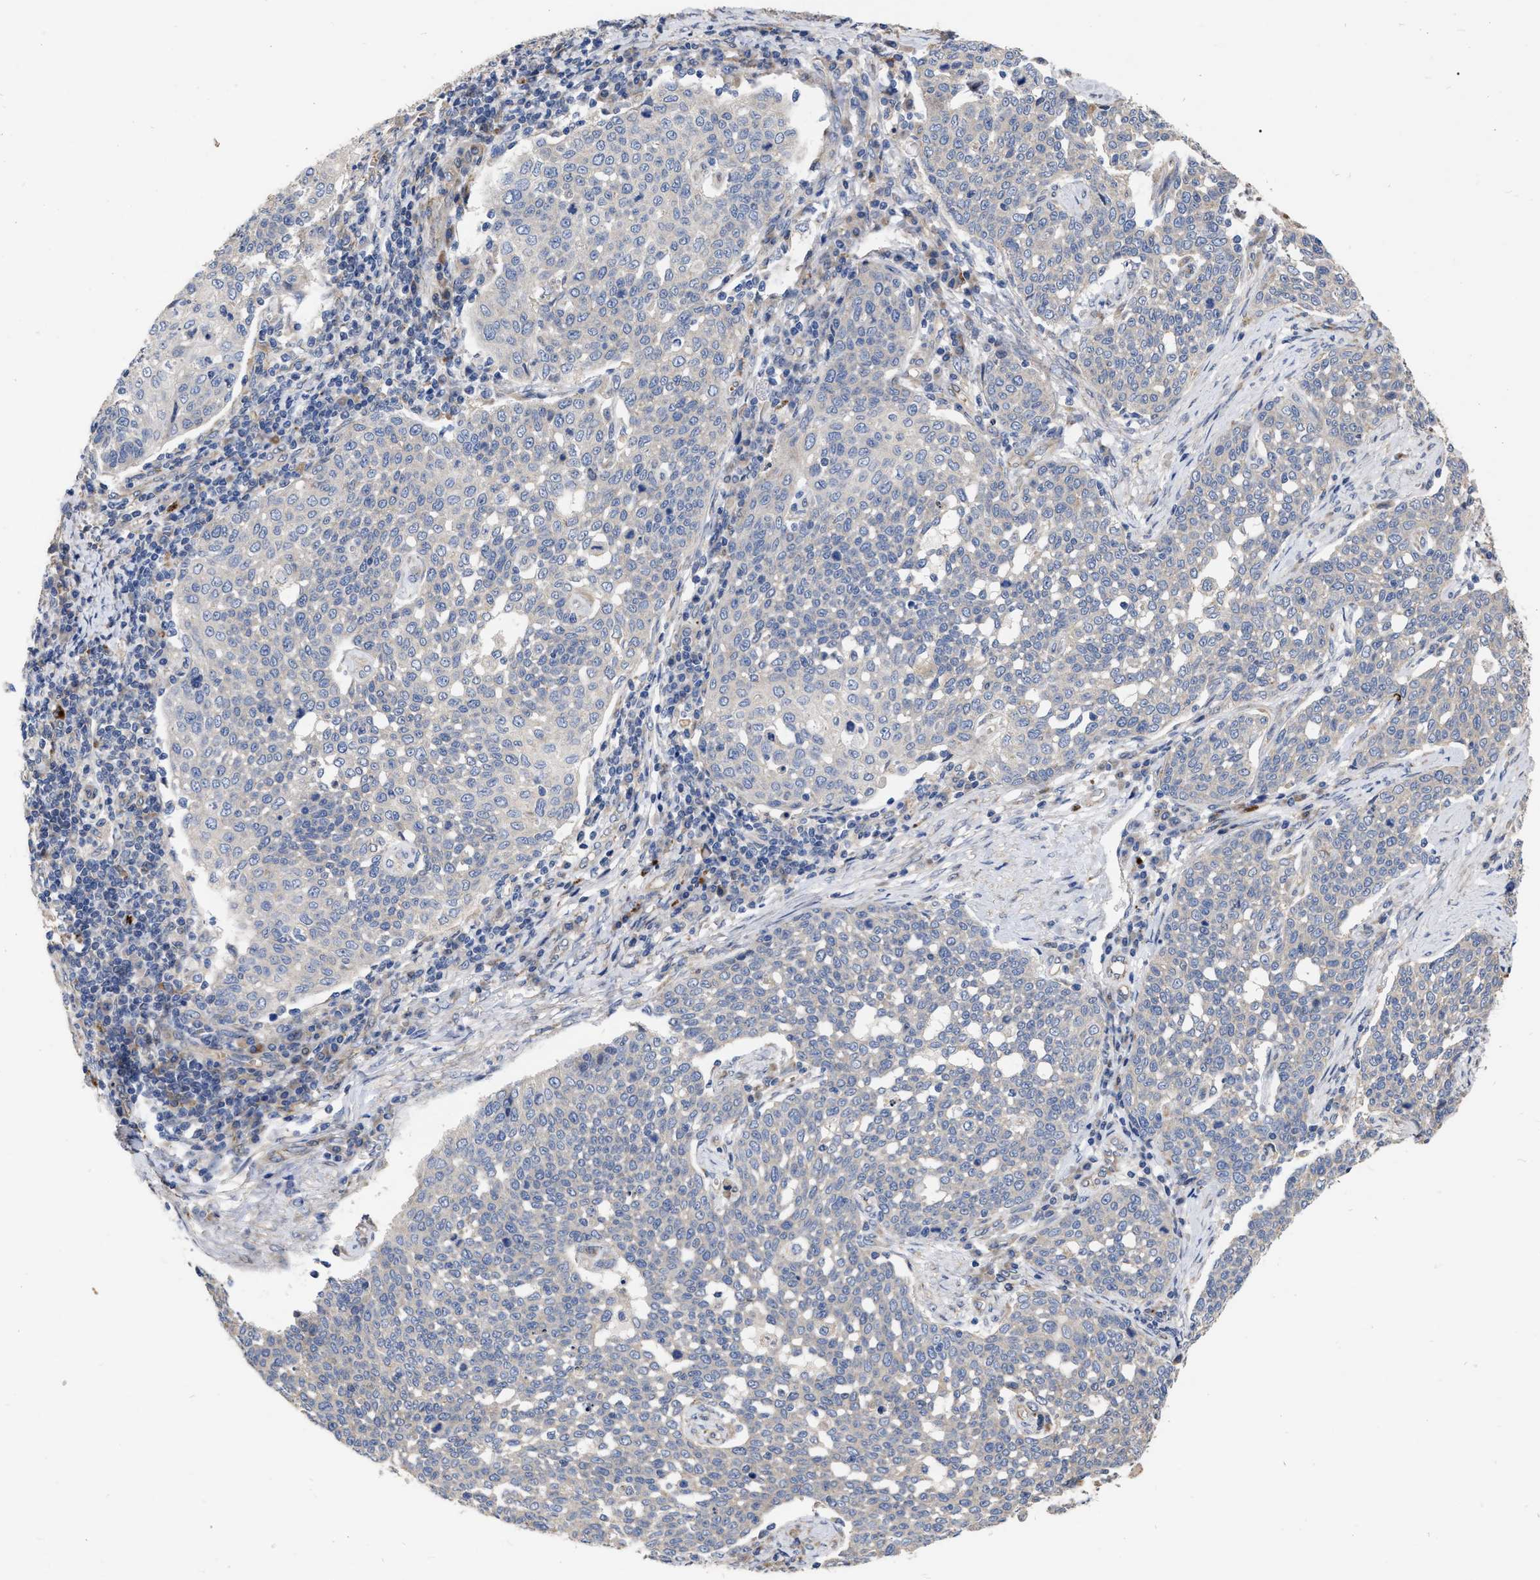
{"staining": {"intensity": "negative", "quantity": "none", "location": "none"}, "tissue": "cervical cancer", "cell_type": "Tumor cells", "image_type": "cancer", "snomed": [{"axis": "morphology", "description": "Squamous cell carcinoma, NOS"}, {"axis": "topography", "description": "Cervix"}], "caption": "Immunohistochemical staining of human cervical squamous cell carcinoma shows no significant staining in tumor cells.", "gene": "MLST8", "patient": {"sex": "female", "age": 34}}